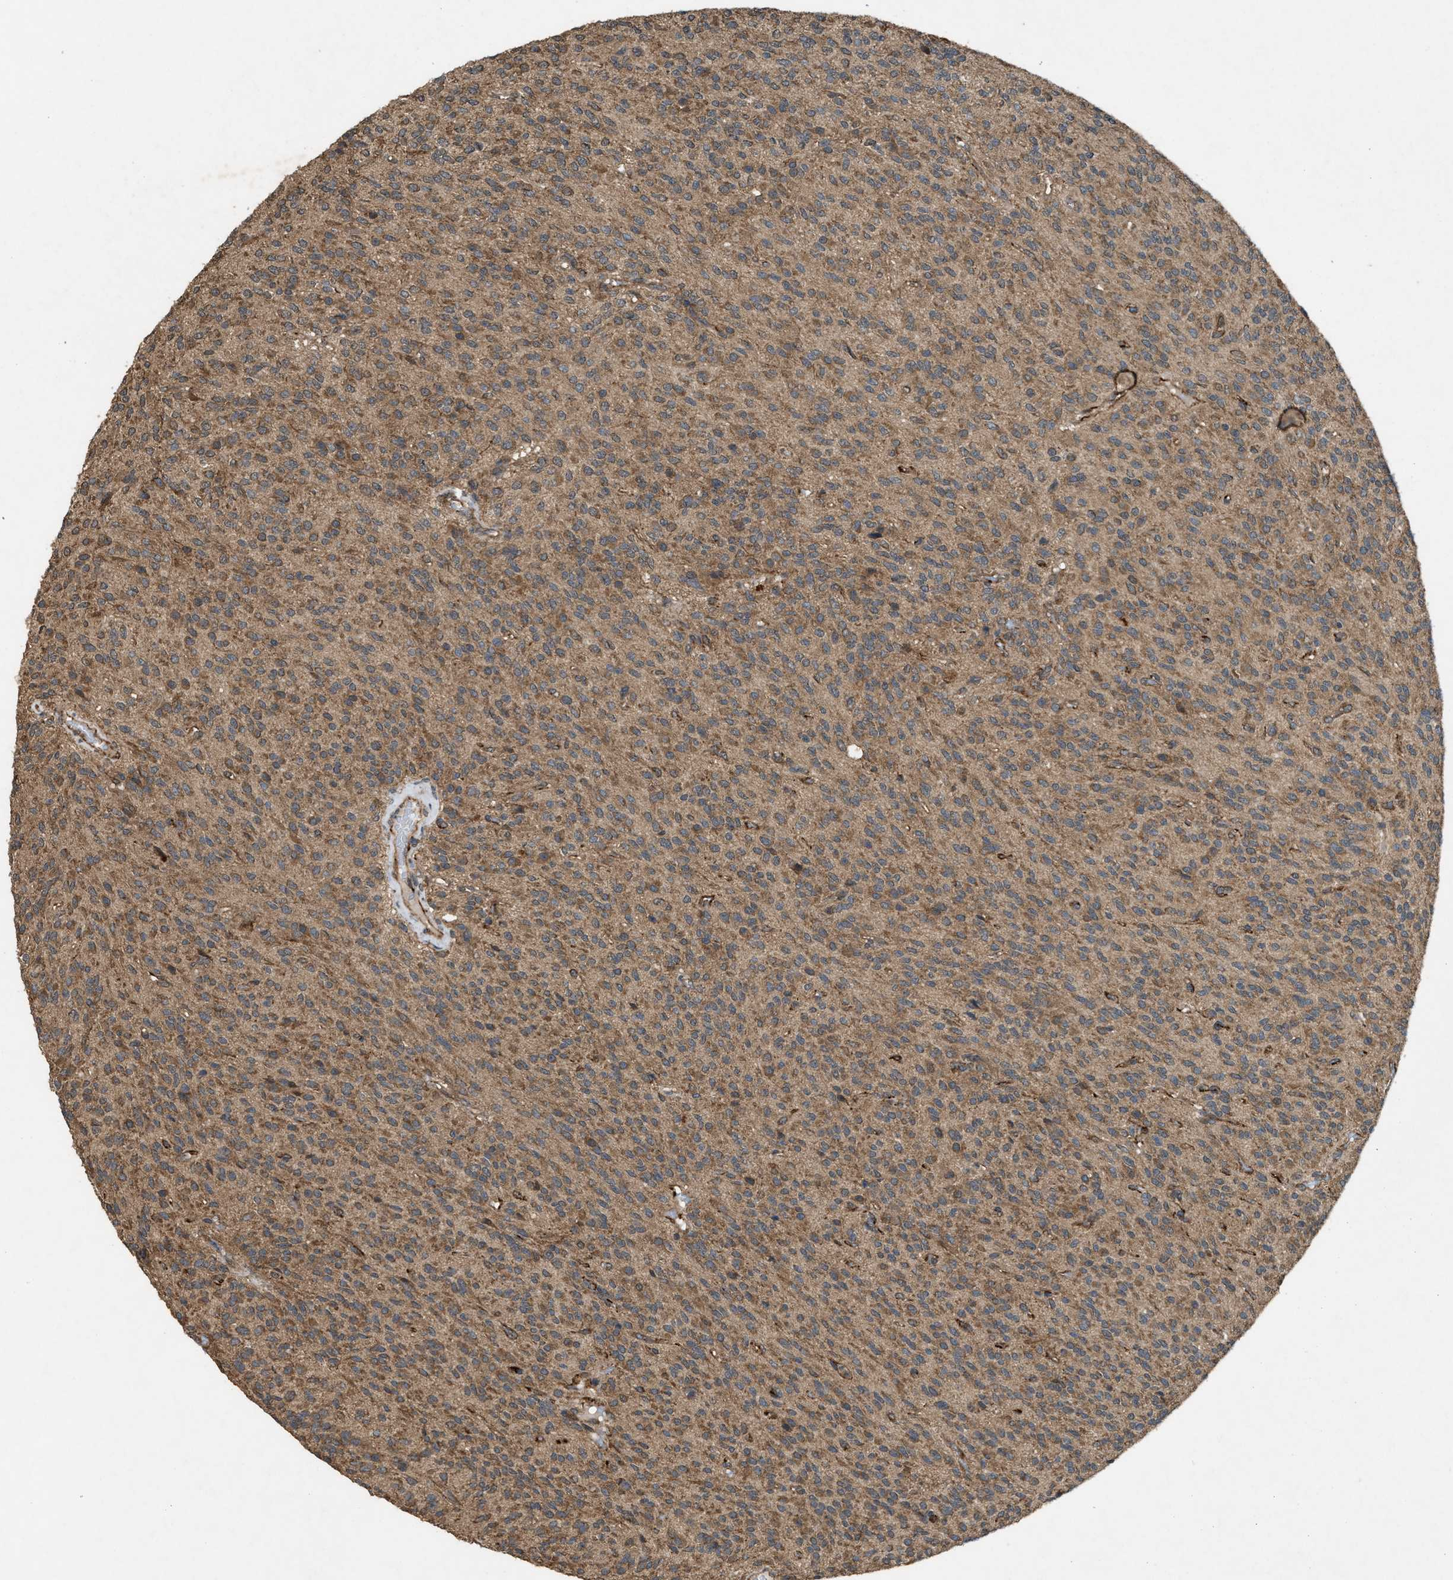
{"staining": {"intensity": "moderate", "quantity": ">75%", "location": "cytoplasmic/membranous"}, "tissue": "glioma", "cell_type": "Tumor cells", "image_type": "cancer", "snomed": [{"axis": "morphology", "description": "Glioma, malignant, High grade"}, {"axis": "topography", "description": "Brain"}], "caption": "High-grade glioma (malignant) was stained to show a protein in brown. There is medium levels of moderate cytoplasmic/membranous expression in about >75% of tumor cells.", "gene": "ARHGEF5", "patient": {"sex": "male", "age": 34}}